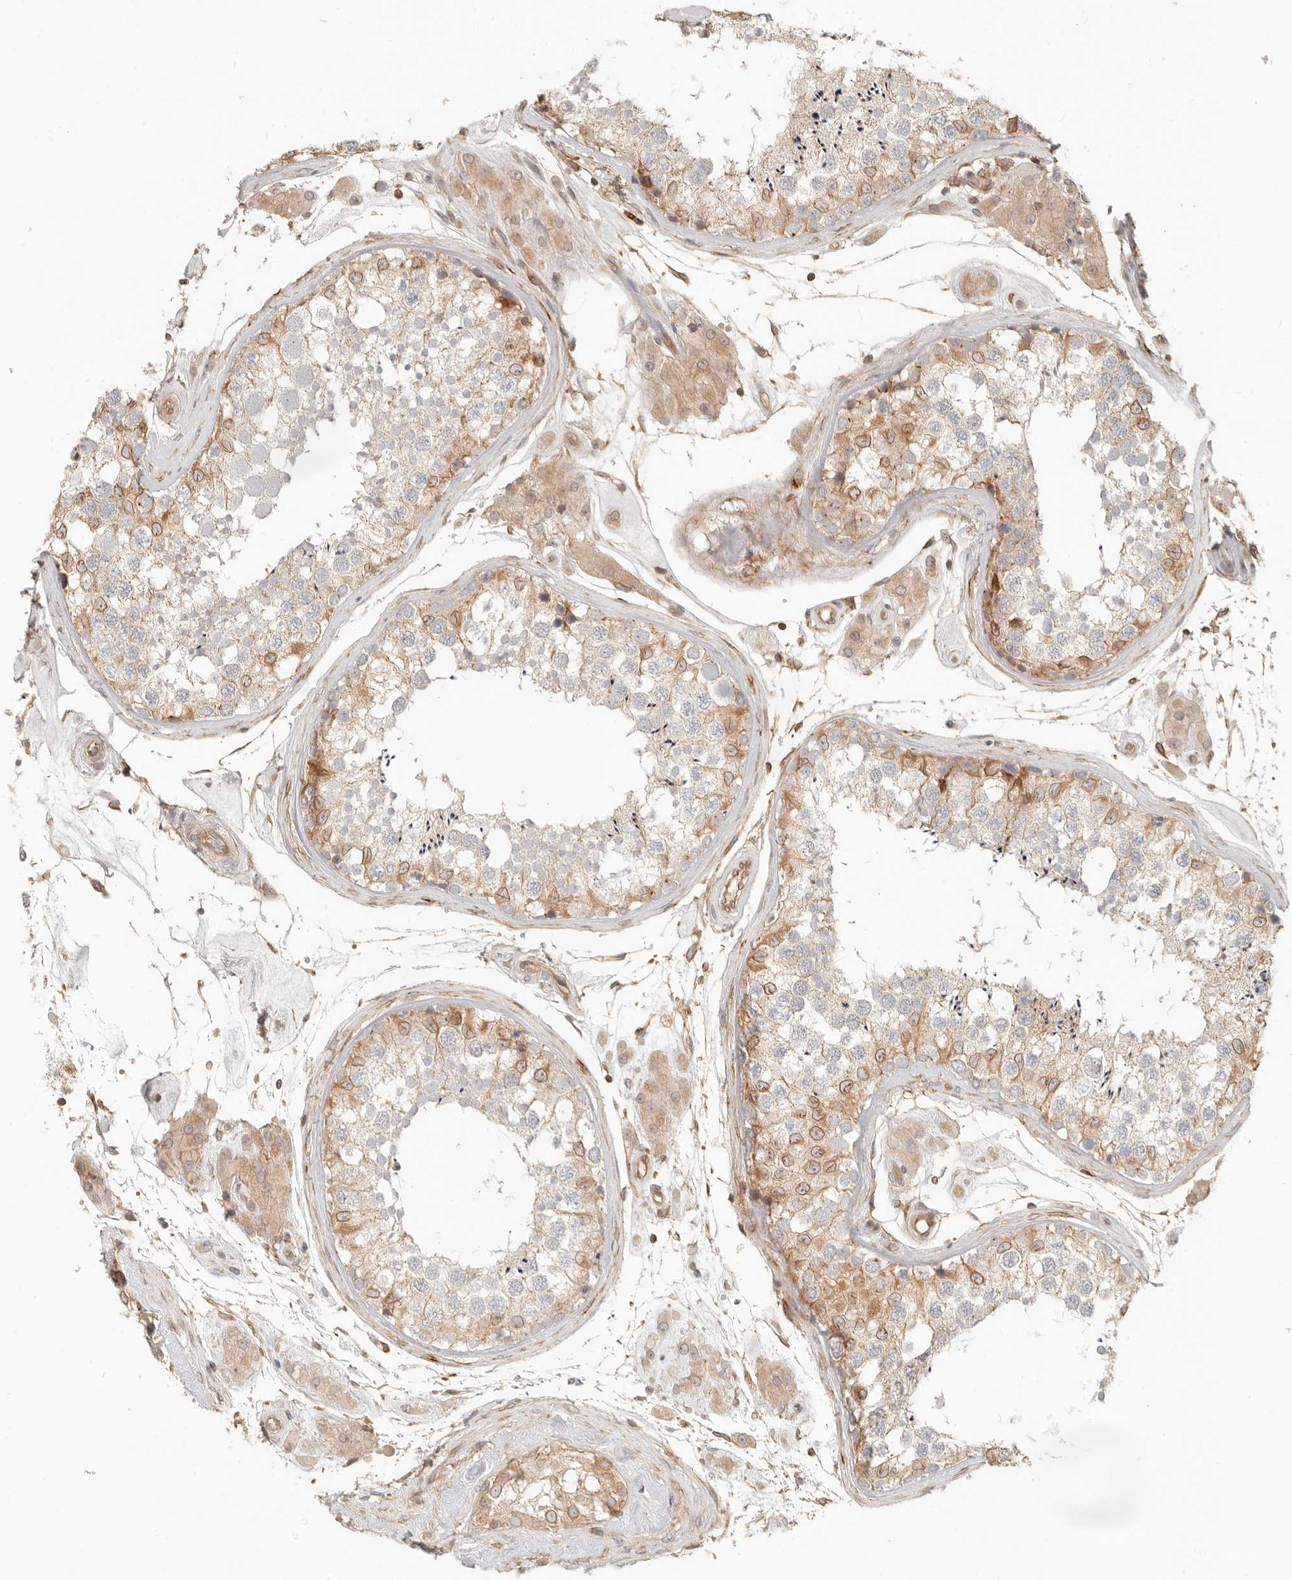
{"staining": {"intensity": "moderate", "quantity": "25%-75%", "location": "cytoplasmic/membranous"}, "tissue": "testis", "cell_type": "Cells in seminiferous ducts", "image_type": "normal", "snomed": [{"axis": "morphology", "description": "Normal tissue, NOS"}, {"axis": "topography", "description": "Testis"}], "caption": "IHC photomicrograph of normal testis stained for a protein (brown), which exhibits medium levels of moderate cytoplasmic/membranous positivity in approximately 25%-75% of cells in seminiferous ducts.", "gene": "UFSP1", "patient": {"sex": "male", "age": 46}}